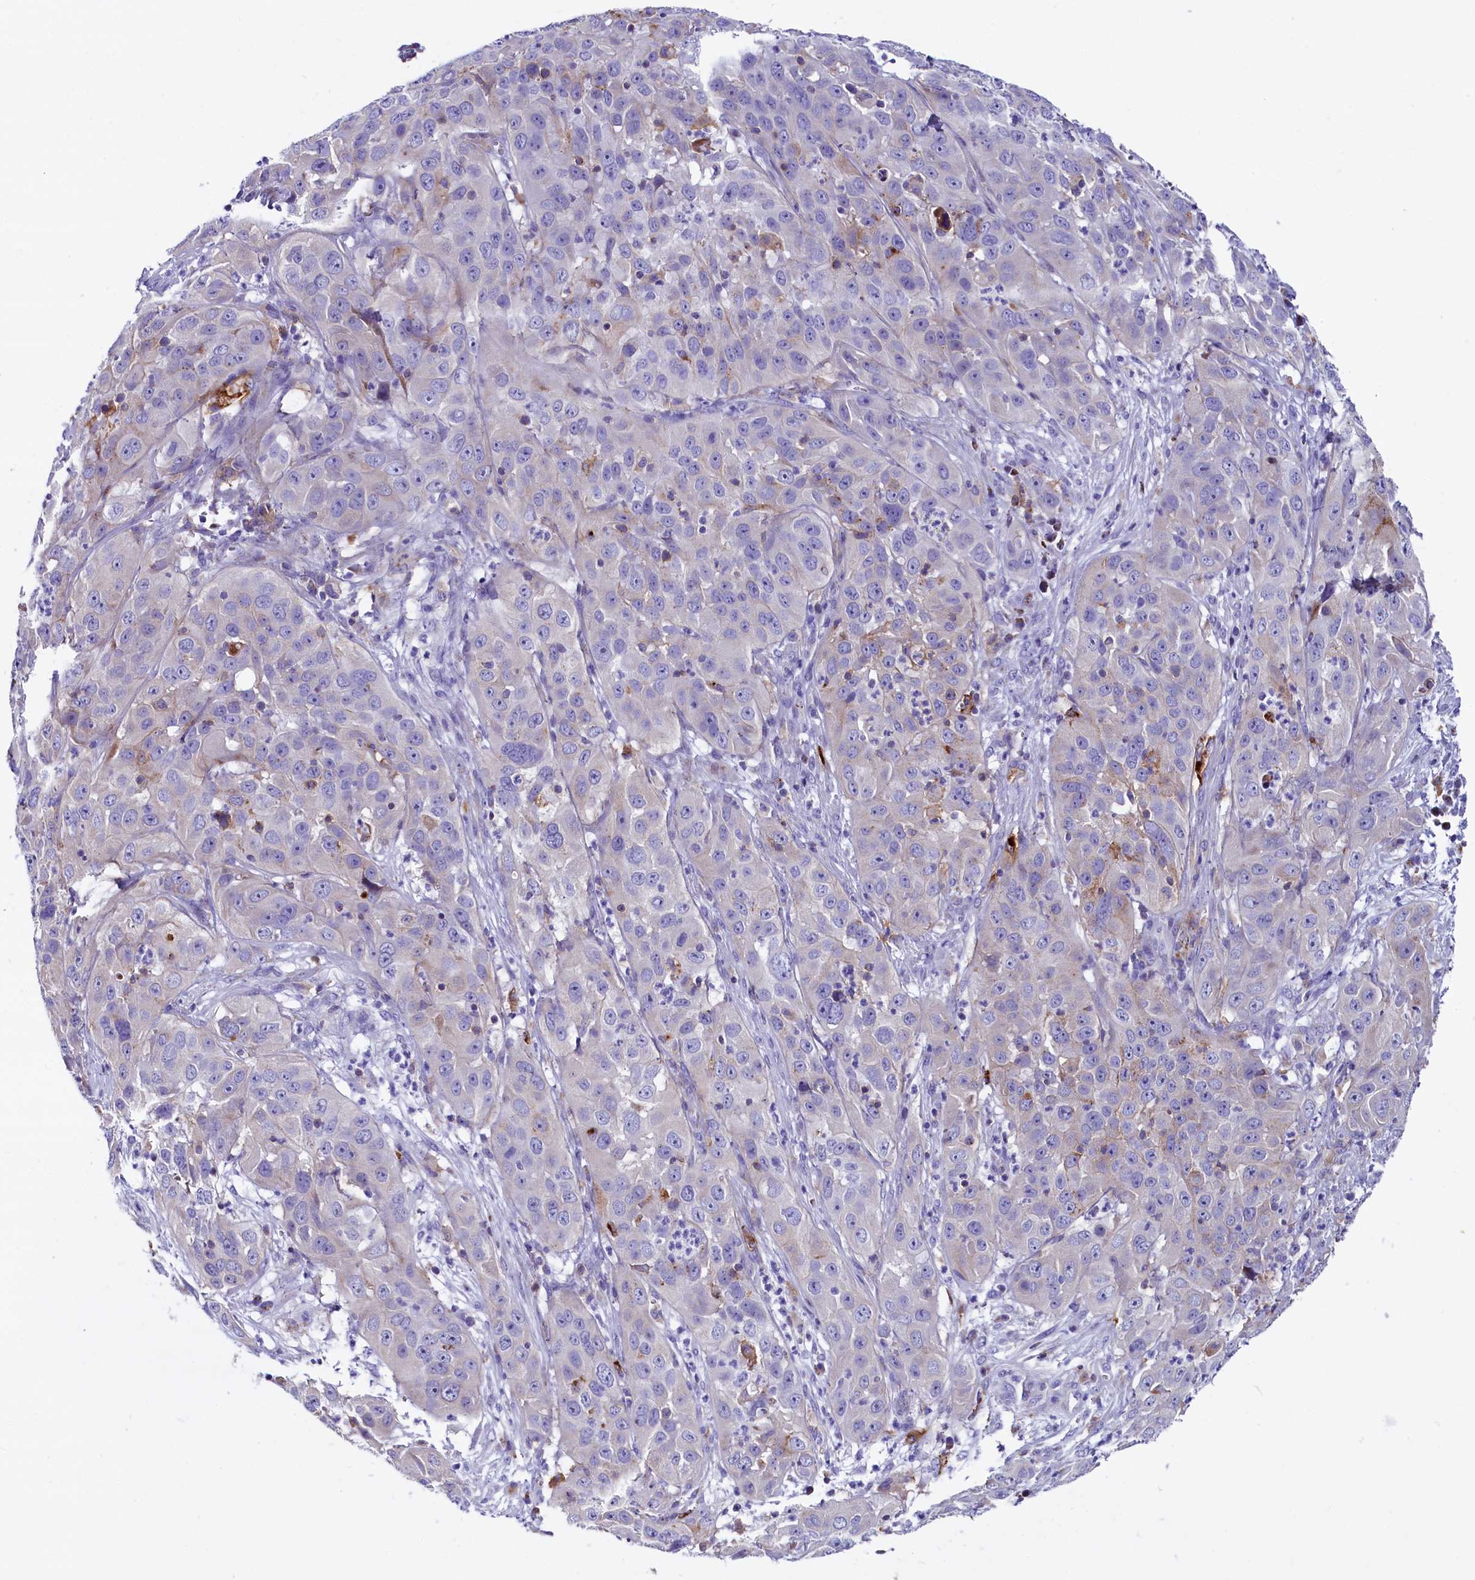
{"staining": {"intensity": "negative", "quantity": "none", "location": "none"}, "tissue": "cervical cancer", "cell_type": "Tumor cells", "image_type": "cancer", "snomed": [{"axis": "morphology", "description": "Squamous cell carcinoma, NOS"}, {"axis": "topography", "description": "Cervix"}], "caption": "A micrograph of human cervical cancer (squamous cell carcinoma) is negative for staining in tumor cells.", "gene": "IL20RA", "patient": {"sex": "female", "age": 32}}